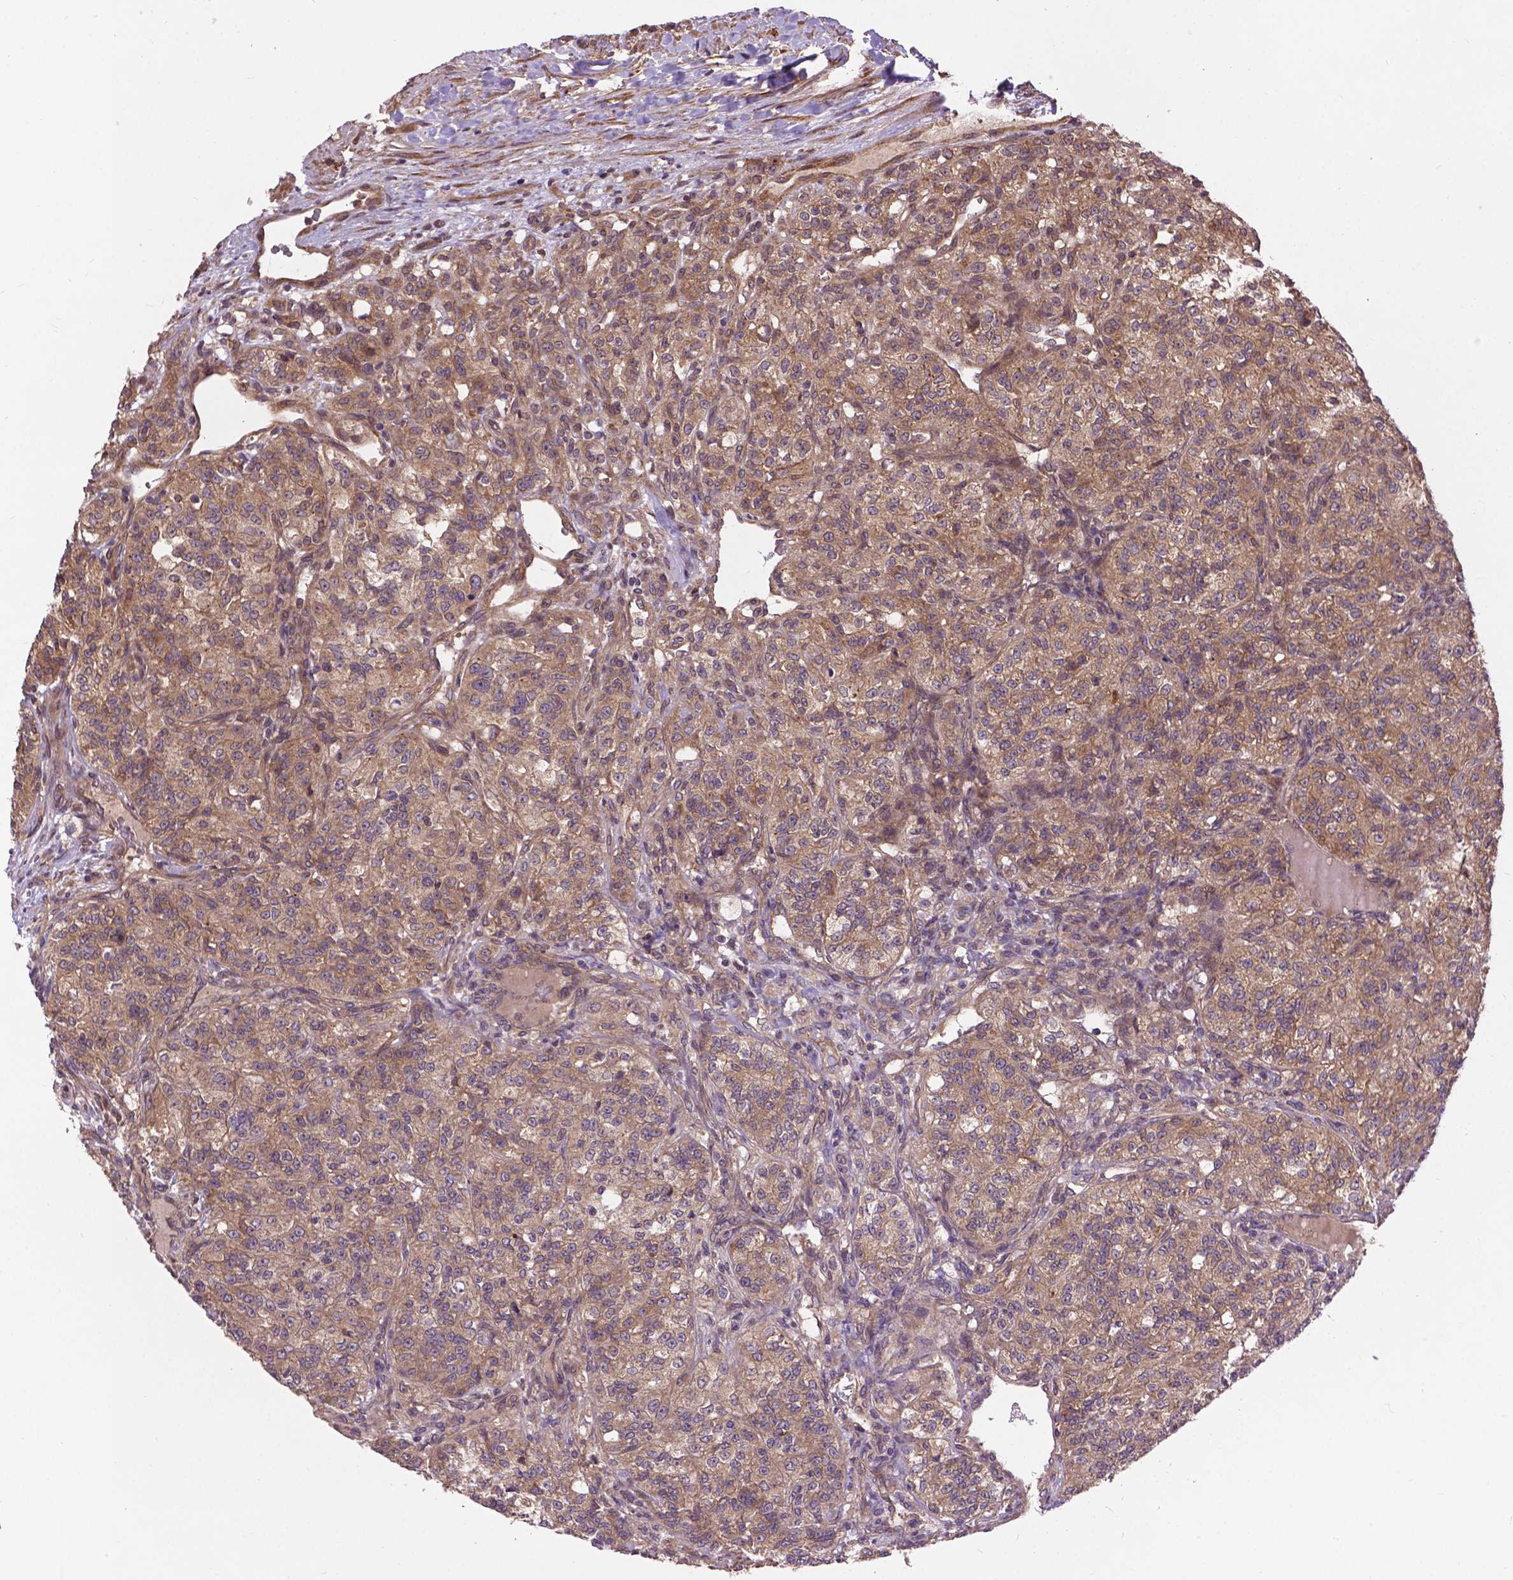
{"staining": {"intensity": "moderate", "quantity": ">75%", "location": "cytoplasmic/membranous"}, "tissue": "renal cancer", "cell_type": "Tumor cells", "image_type": "cancer", "snomed": [{"axis": "morphology", "description": "Adenocarcinoma, NOS"}, {"axis": "topography", "description": "Kidney"}], "caption": "High-power microscopy captured an immunohistochemistry (IHC) image of renal cancer, revealing moderate cytoplasmic/membranous positivity in about >75% of tumor cells. (DAB IHC, brown staining for protein, blue staining for nuclei).", "gene": "ZNF616", "patient": {"sex": "female", "age": 63}}